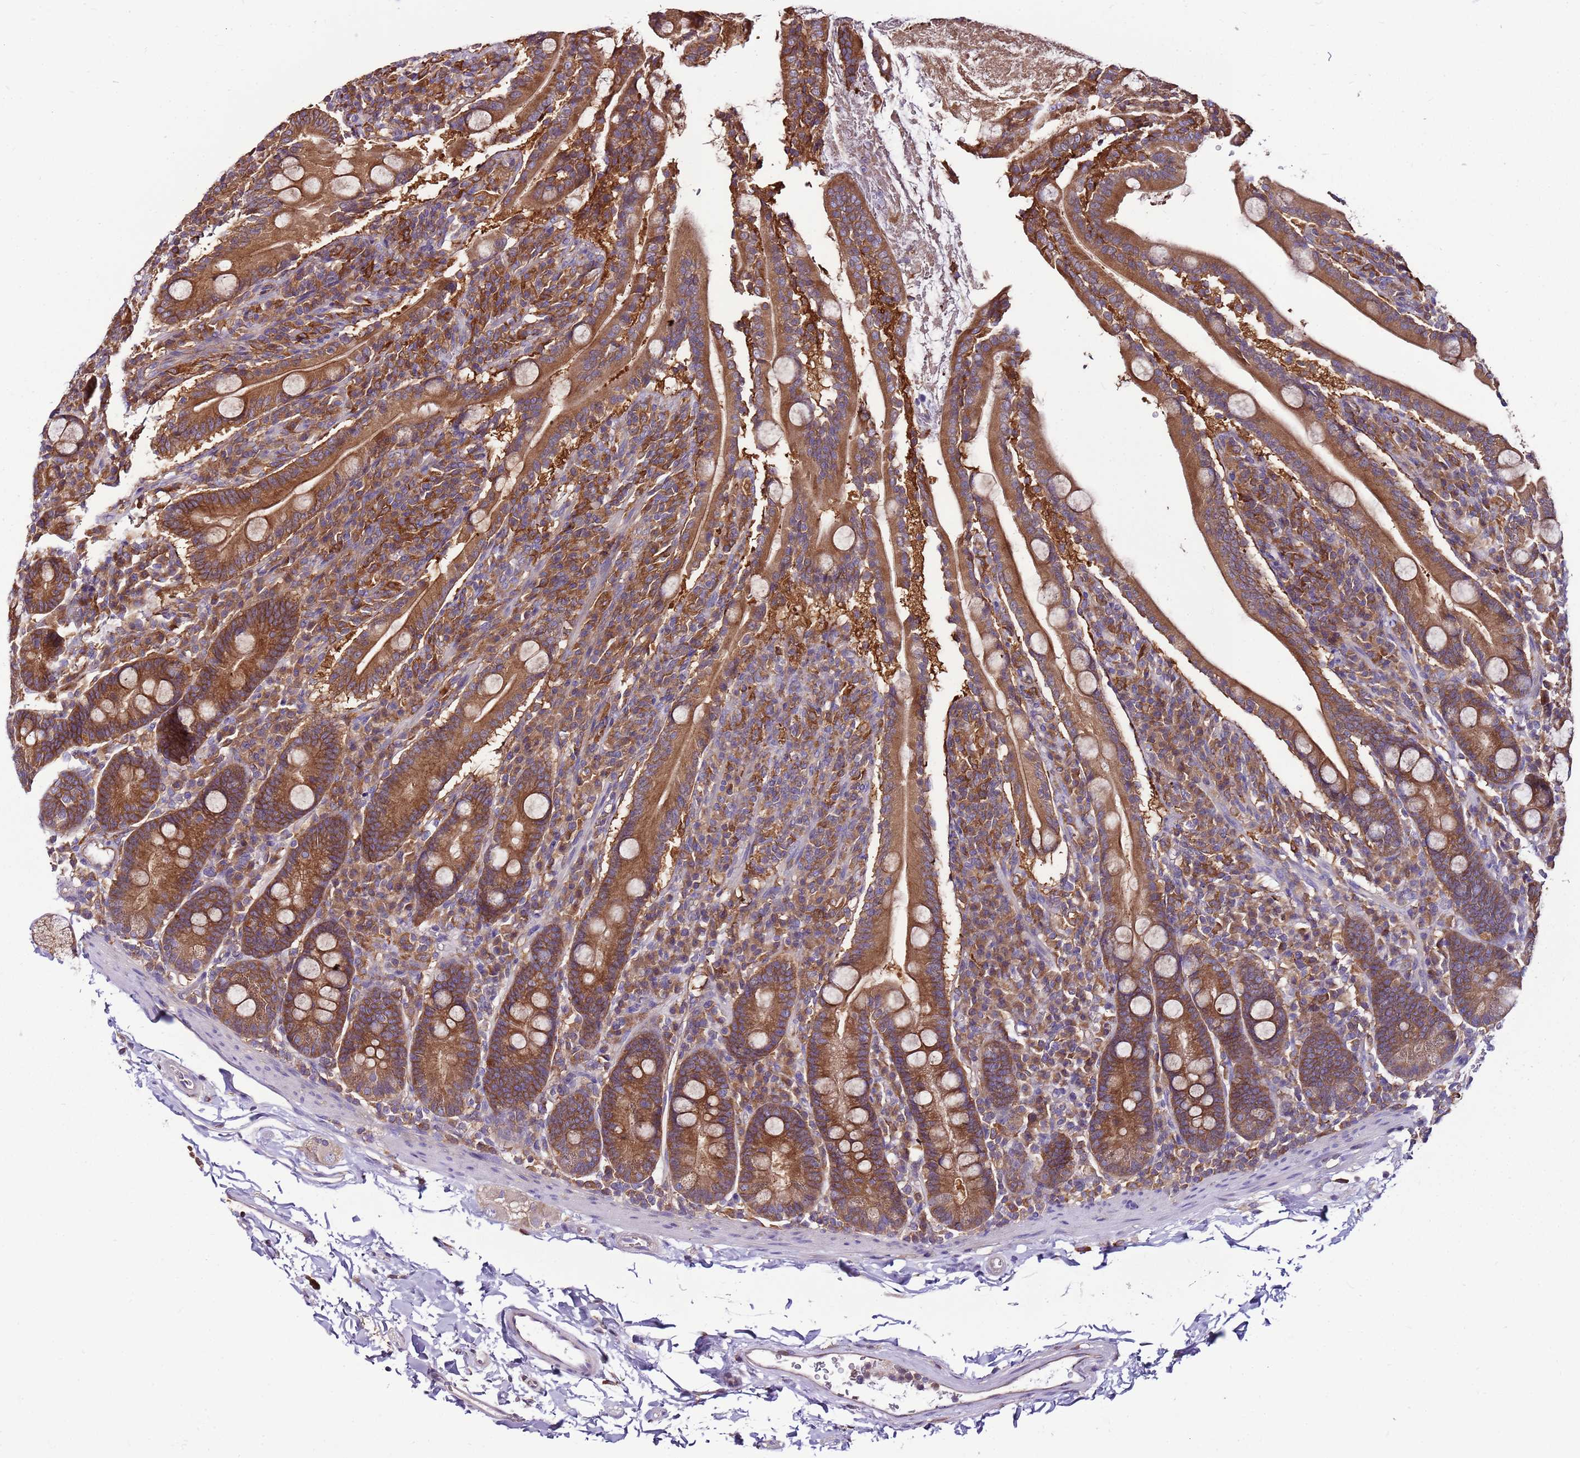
{"staining": {"intensity": "strong", "quantity": ">75%", "location": "cytoplasmic/membranous"}, "tissue": "duodenum", "cell_type": "Glandular cells", "image_type": "normal", "snomed": [{"axis": "morphology", "description": "Normal tissue, NOS"}, {"axis": "topography", "description": "Duodenum"}], "caption": "A high-resolution histopathology image shows immunohistochemistry (IHC) staining of benign duodenum, which demonstrates strong cytoplasmic/membranous expression in approximately >75% of glandular cells.", "gene": "ATXN2L", "patient": {"sex": "male", "age": 35}}